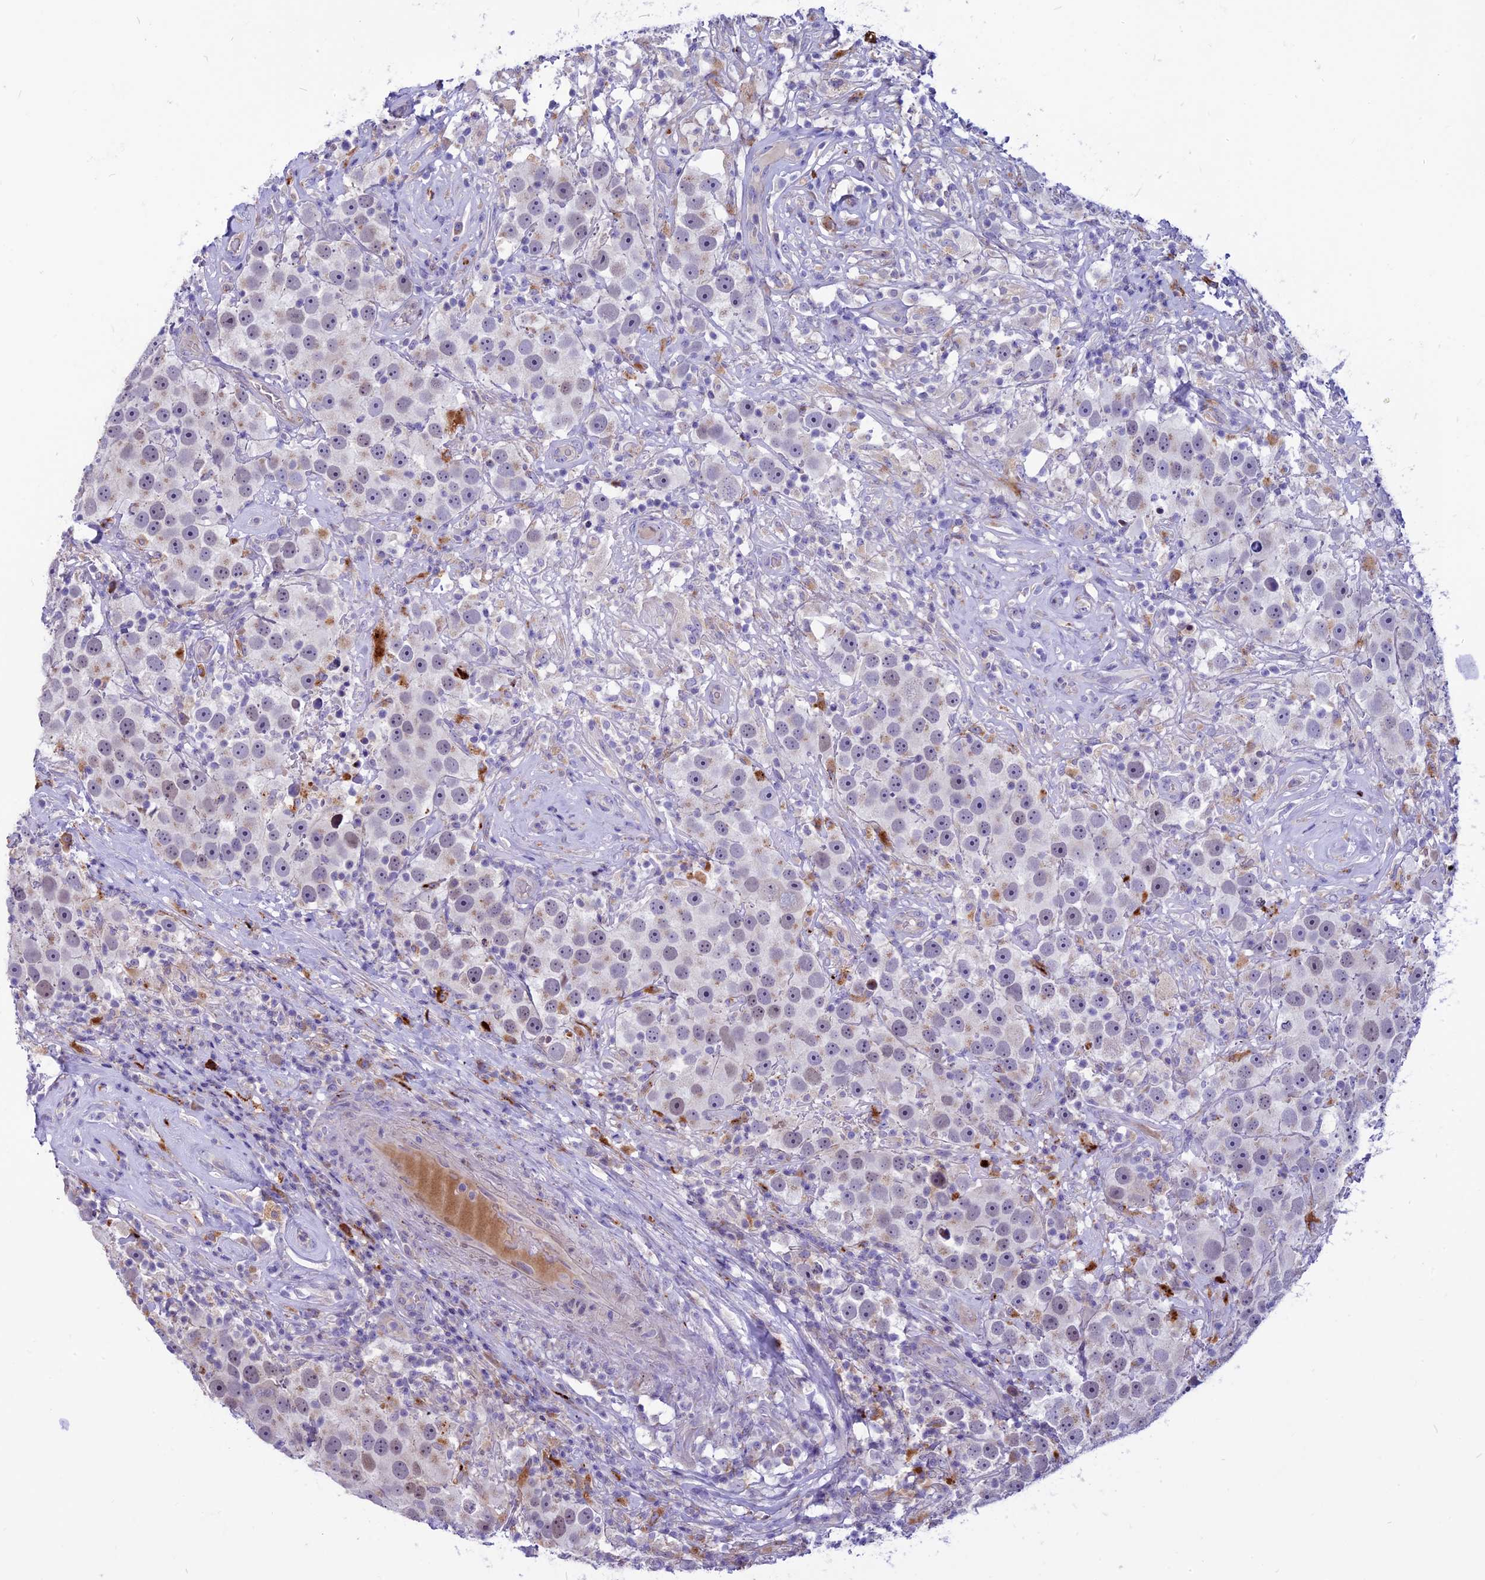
{"staining": {"intensity": "negative", "quantity": "none", "location": "none"}, "tissue": "testis cancer", "cell_type": "Tumor cells", "image_type": "cancer", "snomed": [{"axis": "morphology", "description": "Seminoma, NOS"}, {"axis": "topography", "description": "Testis"}], "caption": "This is an immunohistochemistry micrograph of human testis seminoma. There is no staining in tumor cells.", "gene": "THRSP", "patient": {"sex": "male", "age": 49}}